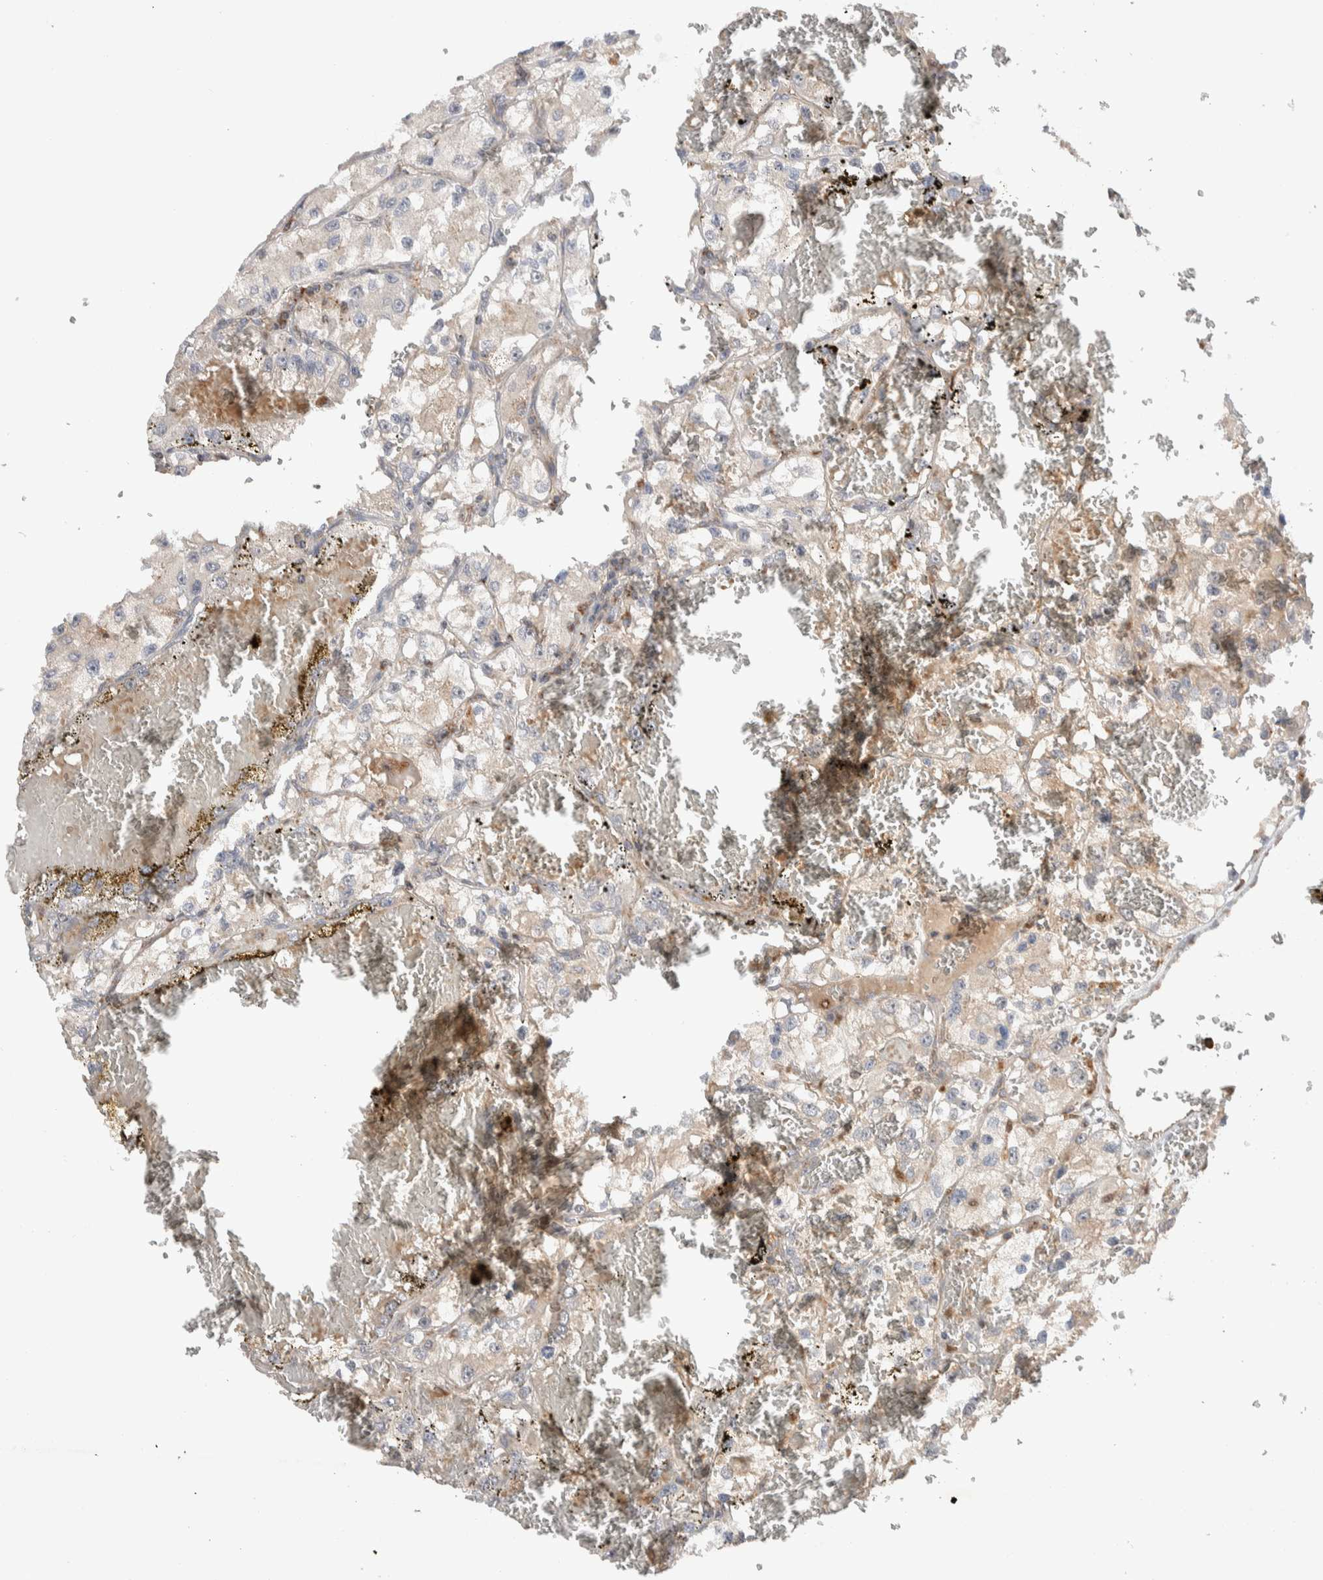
{"staining": {"intensity": "weak", "quantity": "25%-75%", "location": "cytoplasmic/membranous"}, "tissue": "renal cancer", "cell_type": "Tumor cells", "image_type": "cancer", "snomed": [{"axis": "morphology", "description": "Adenocarcinoma, NOS"}, {"axis": "topography", "description": "Kidney"}], "caption": "DAB immunohistochemical staining of renal cancer (adenocarcinoma) reveals weak cytoplasmic/membranous protein expression in approximately 25%-75% of tumor cells.", "gene": "VPS53", "patient": {"sex": "female", "age": 57}}